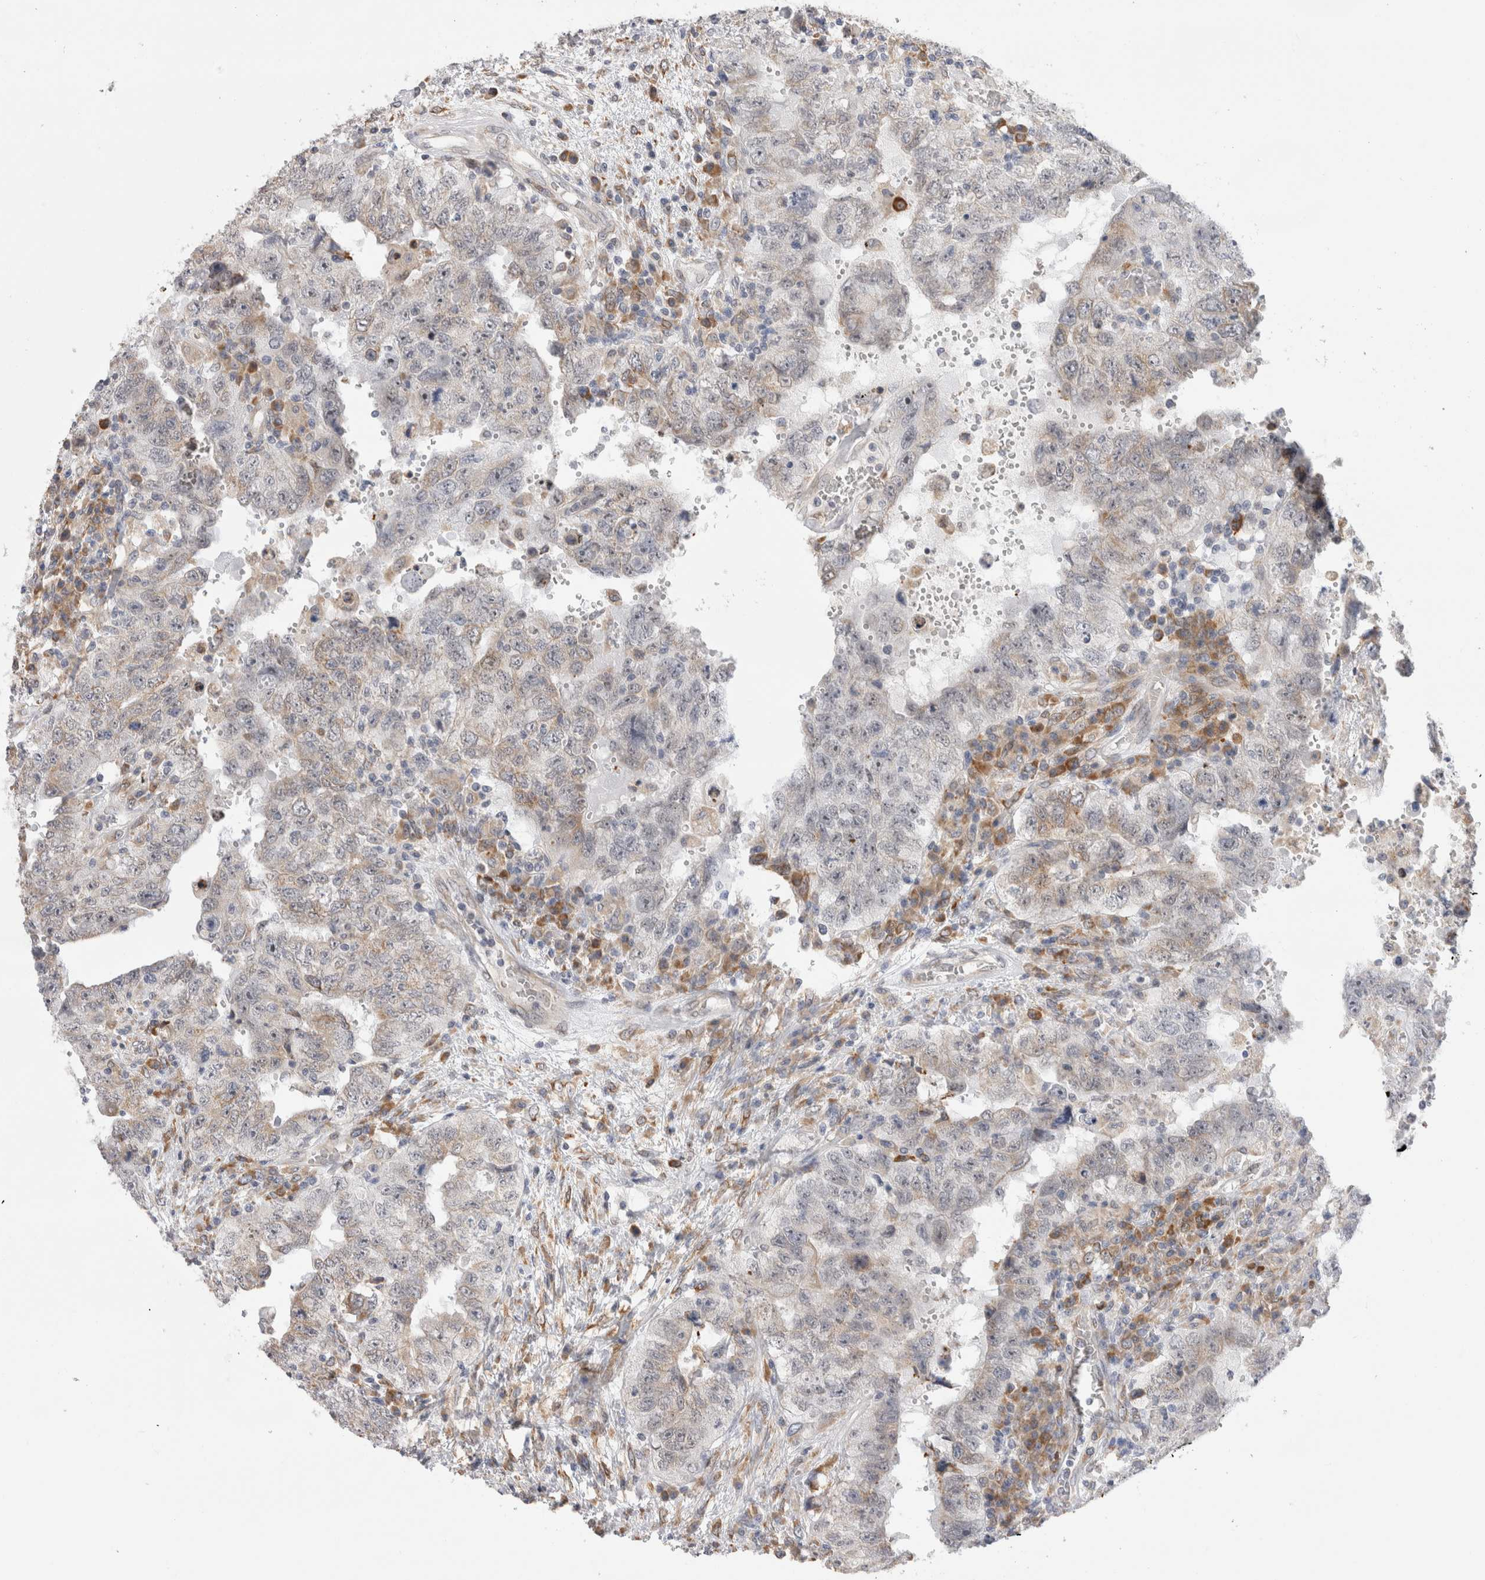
{"staining": {"intensity": "negative", "quantity": "none", "location": "none"}, "tissue": "testis cancer", "cell_type": "Tumor cells", "image_type": "cancer", "snomed": [{"axis": "morphology", "description": "Carcinoma, Embryonal, NOS"}, {"axis": "topography", "description": "Testis"}], "caption": "The IHC photomicrograph has no significant positivity in tumor cells of embryonal carcinoma (testis) tissue. (Immunohistochemistry, brightfield microscopy, high magnification).", "gene": "VCPIP1", "patient": {"sex": "male", "age": 26}}